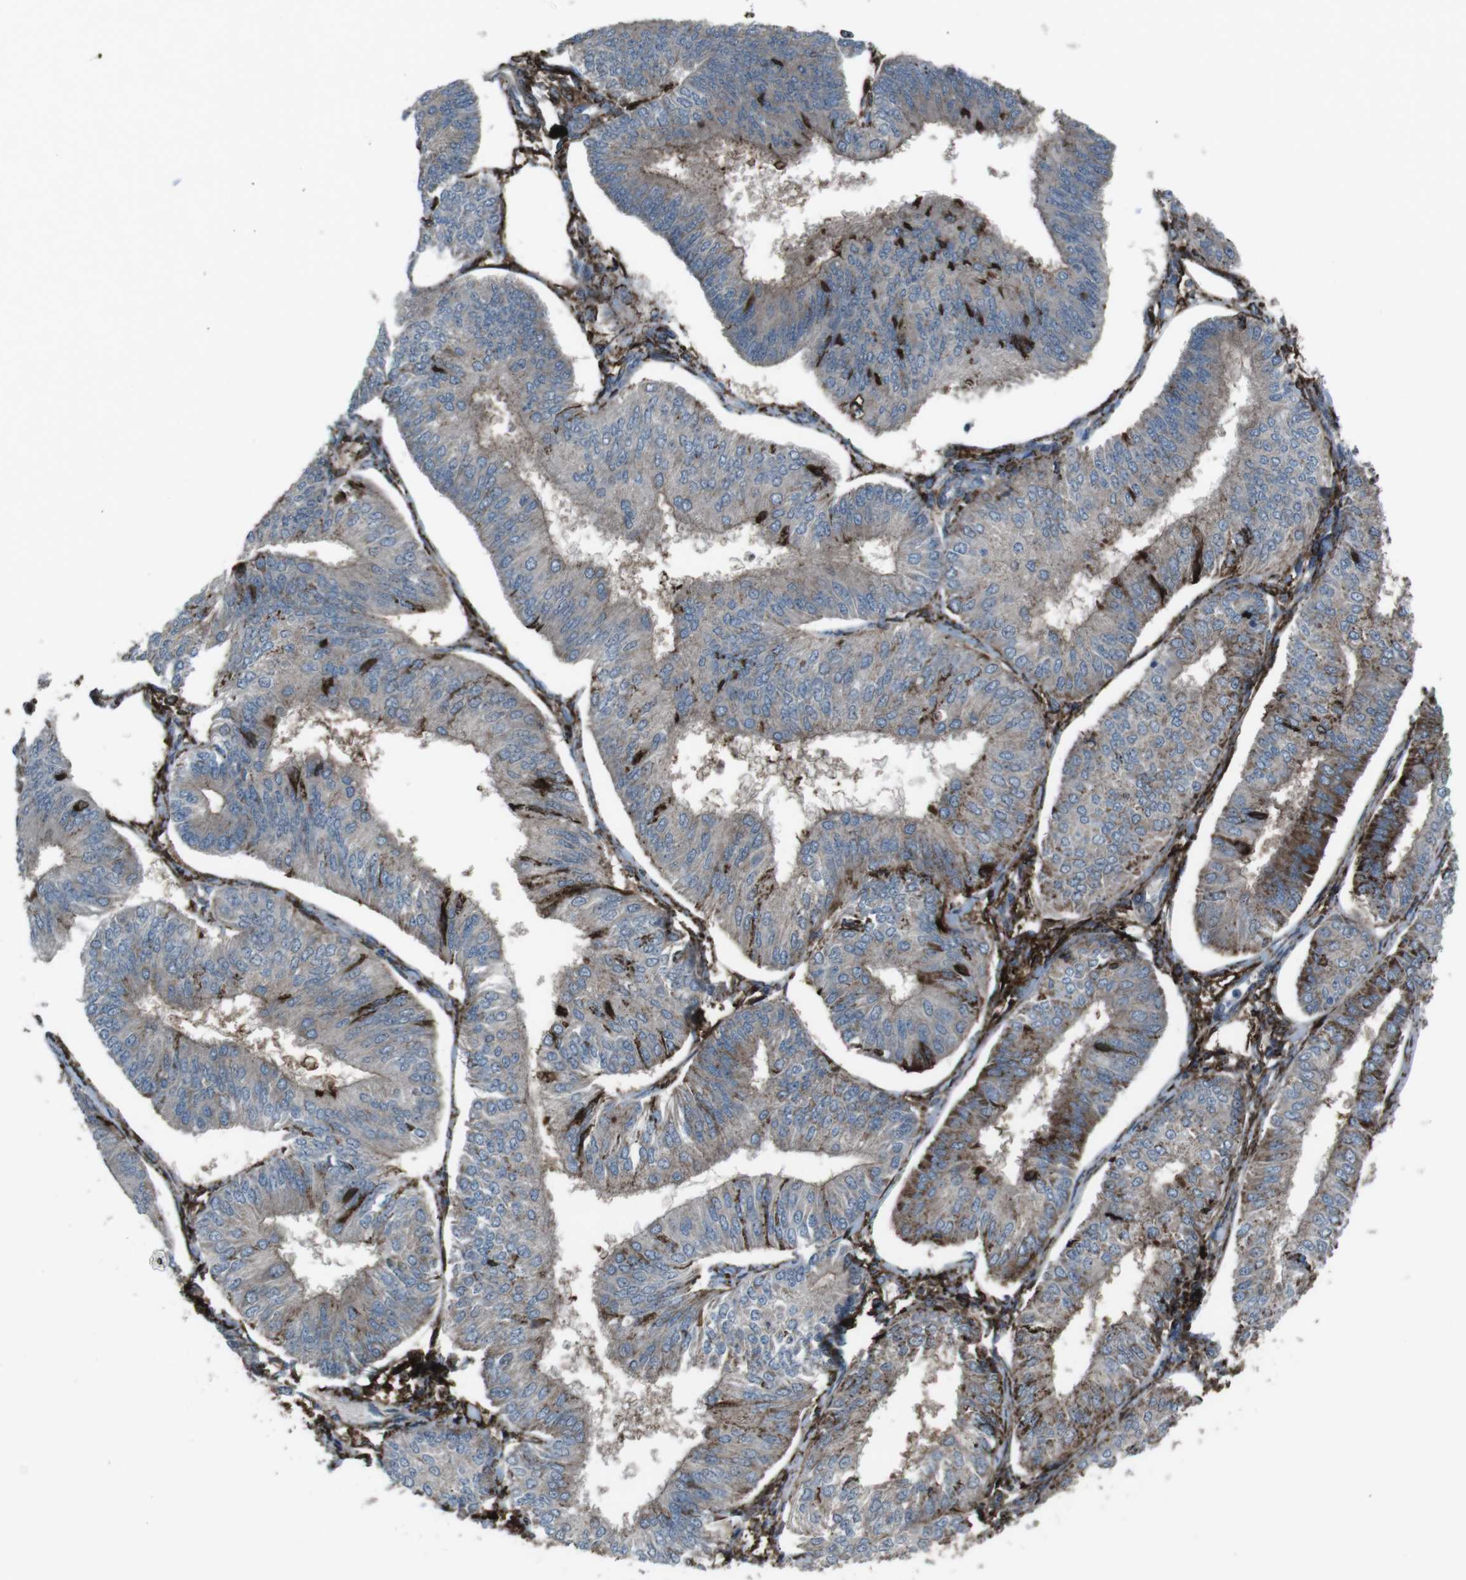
{"staining": {"intensity": "moderate", "quantity": "<25%", "location": "cytoplasmic/membranous"}, "tissue": "endometrial cancer", "cell_type": "Tumor cells", "image_type": "cancer", "snomed": [{"axis": "morphology", "description": "Adenocarcinoma, NOS"}, {"axis": "topography", "description": "Endometrium"}], "caption": "Tumor cells display low levels of moderate cytoplasmic/membranous expression in about <25% of cells in human endometrial cancer.", "gene": "GDF10", "patient": {"sex": "female", "age": 58}}